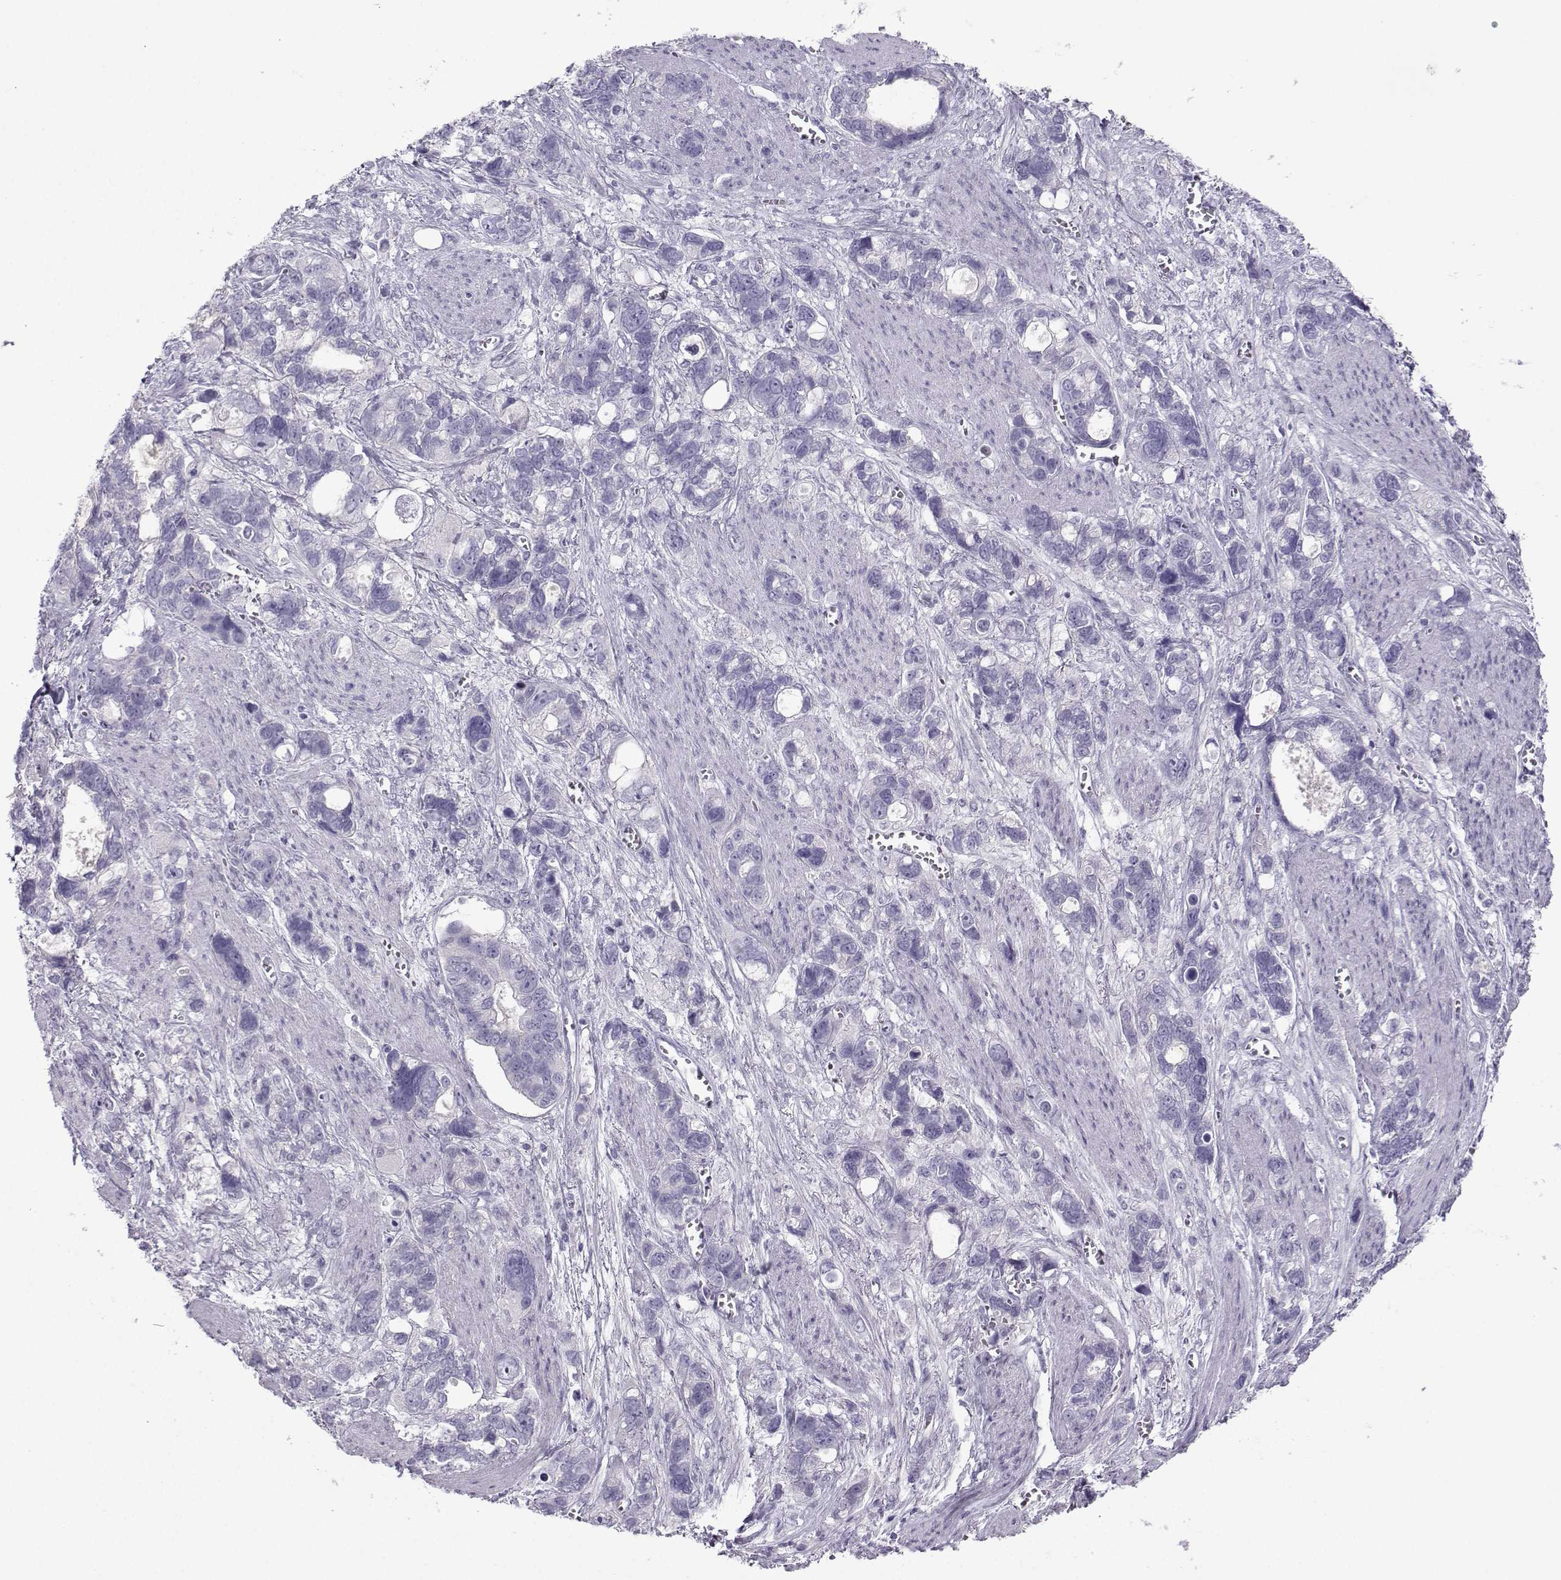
{"staining": {"intensity": "negative", "quantity": "none", "location": "none"}, "tissue": "stomach cancer", "cell_type": "Tumor cells", "image_type": "cancer", "snomed": [{"axis": "morphology", "description": "Adenocarcinoma, NOS"}, {"axis": "topography", "description": "Stomach, upper"}], "caption": "High magnification brightfield microscopy of stomach adenocarcinoma stained with DAB (brown) and counterstained with hematoxylin (blue): tumor cells show no significant expression.", "gene": "ARMC2", "patient": {"sex": "female", "age": 81}}